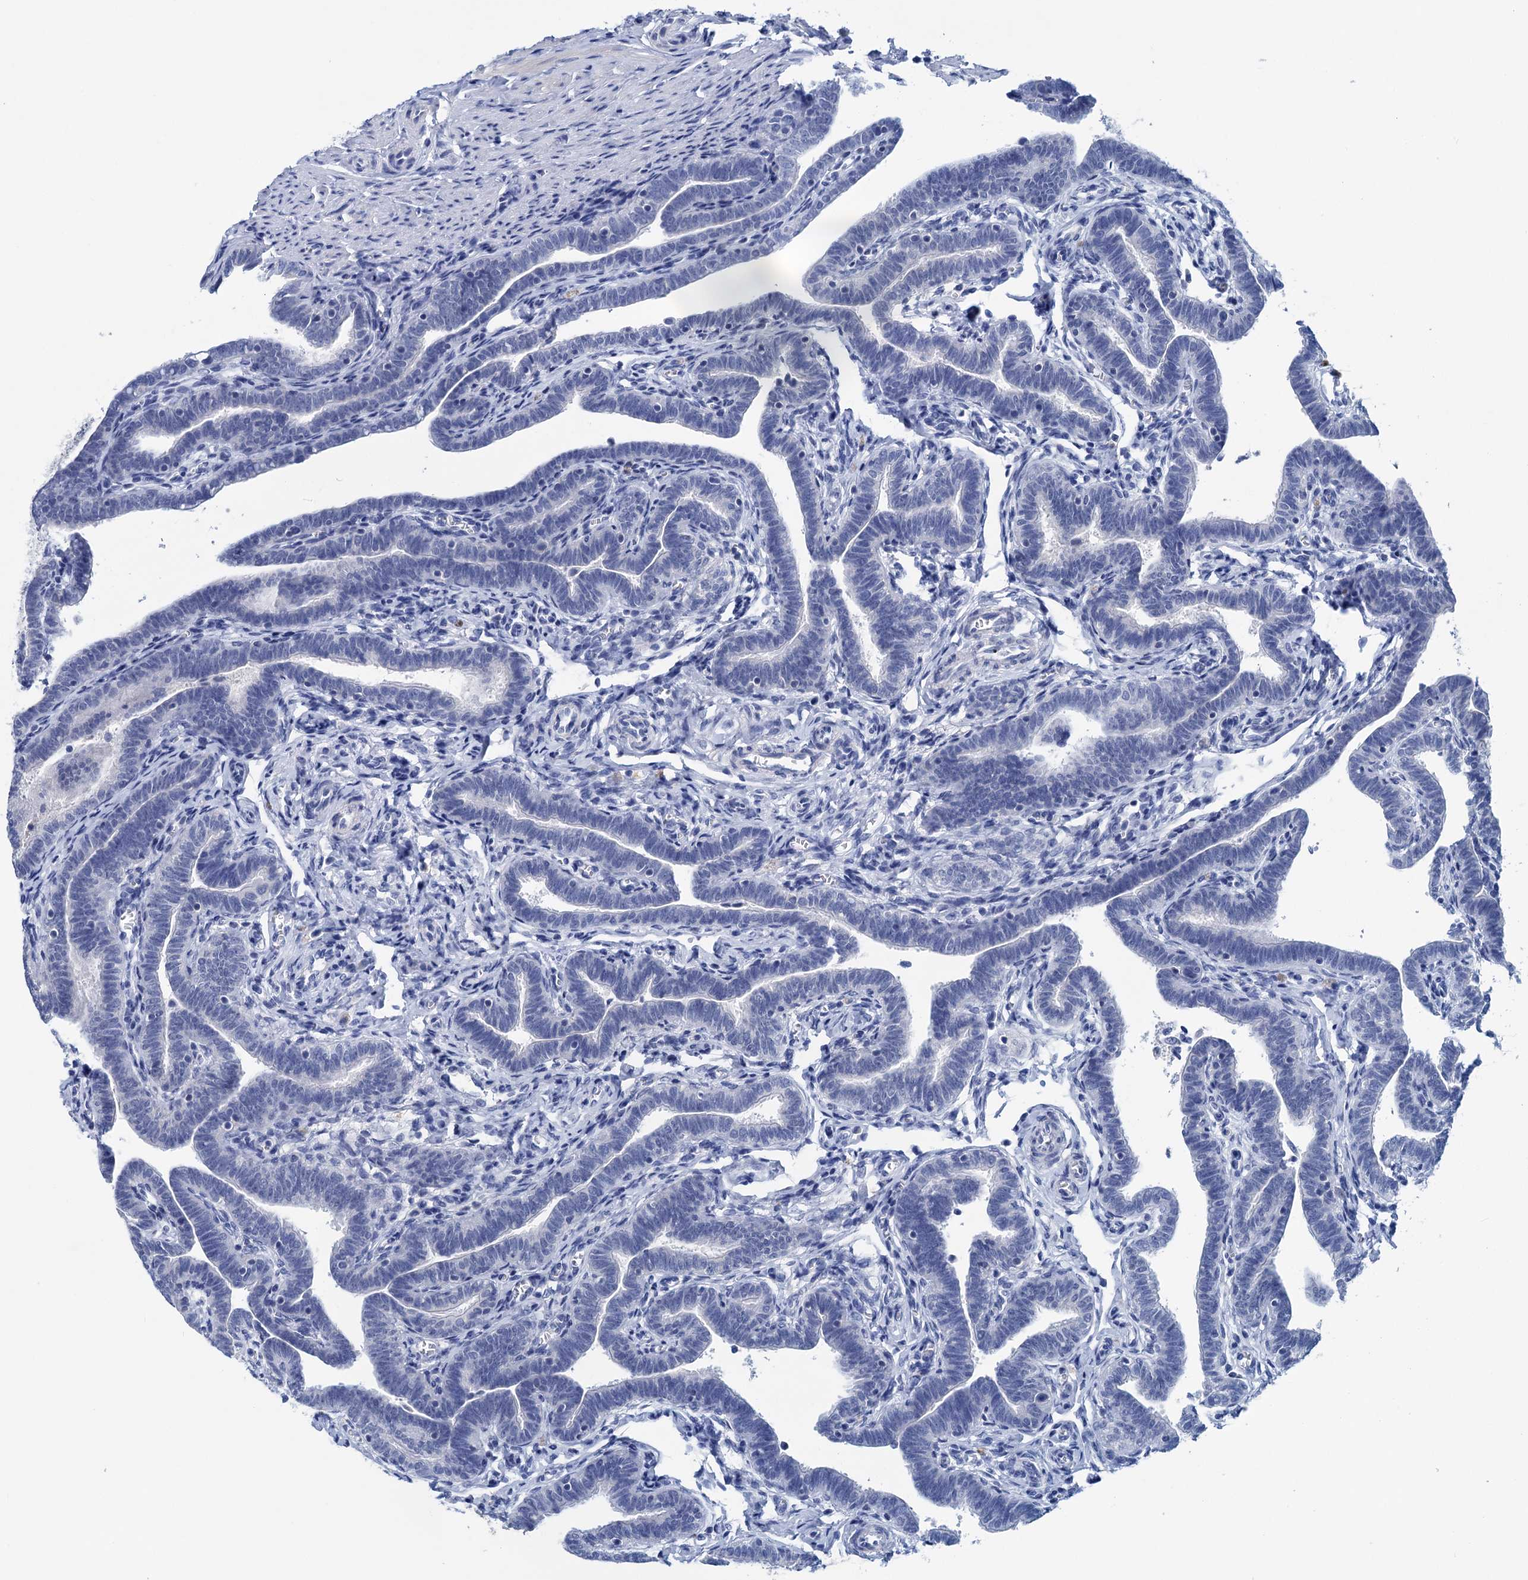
{"staining": {"intensity": "negative", "quantity": "none", "location": "none"}, "tissue": "fallopian tube", "cell_type": "Glandular cells", "image_type": "normal", "snomed": [{"axis": "morphology", "description": "Normal tissue, NOS"}, {"axis": "topography", "description": "Fallopian tube"}], "caption": "DAB immunohistochemical staining of unremarkable human fallopian tube displays no significant staining in glandular cells.", "gene": "MYOZ3", "patient": {"sex": "female", "age": 36}}